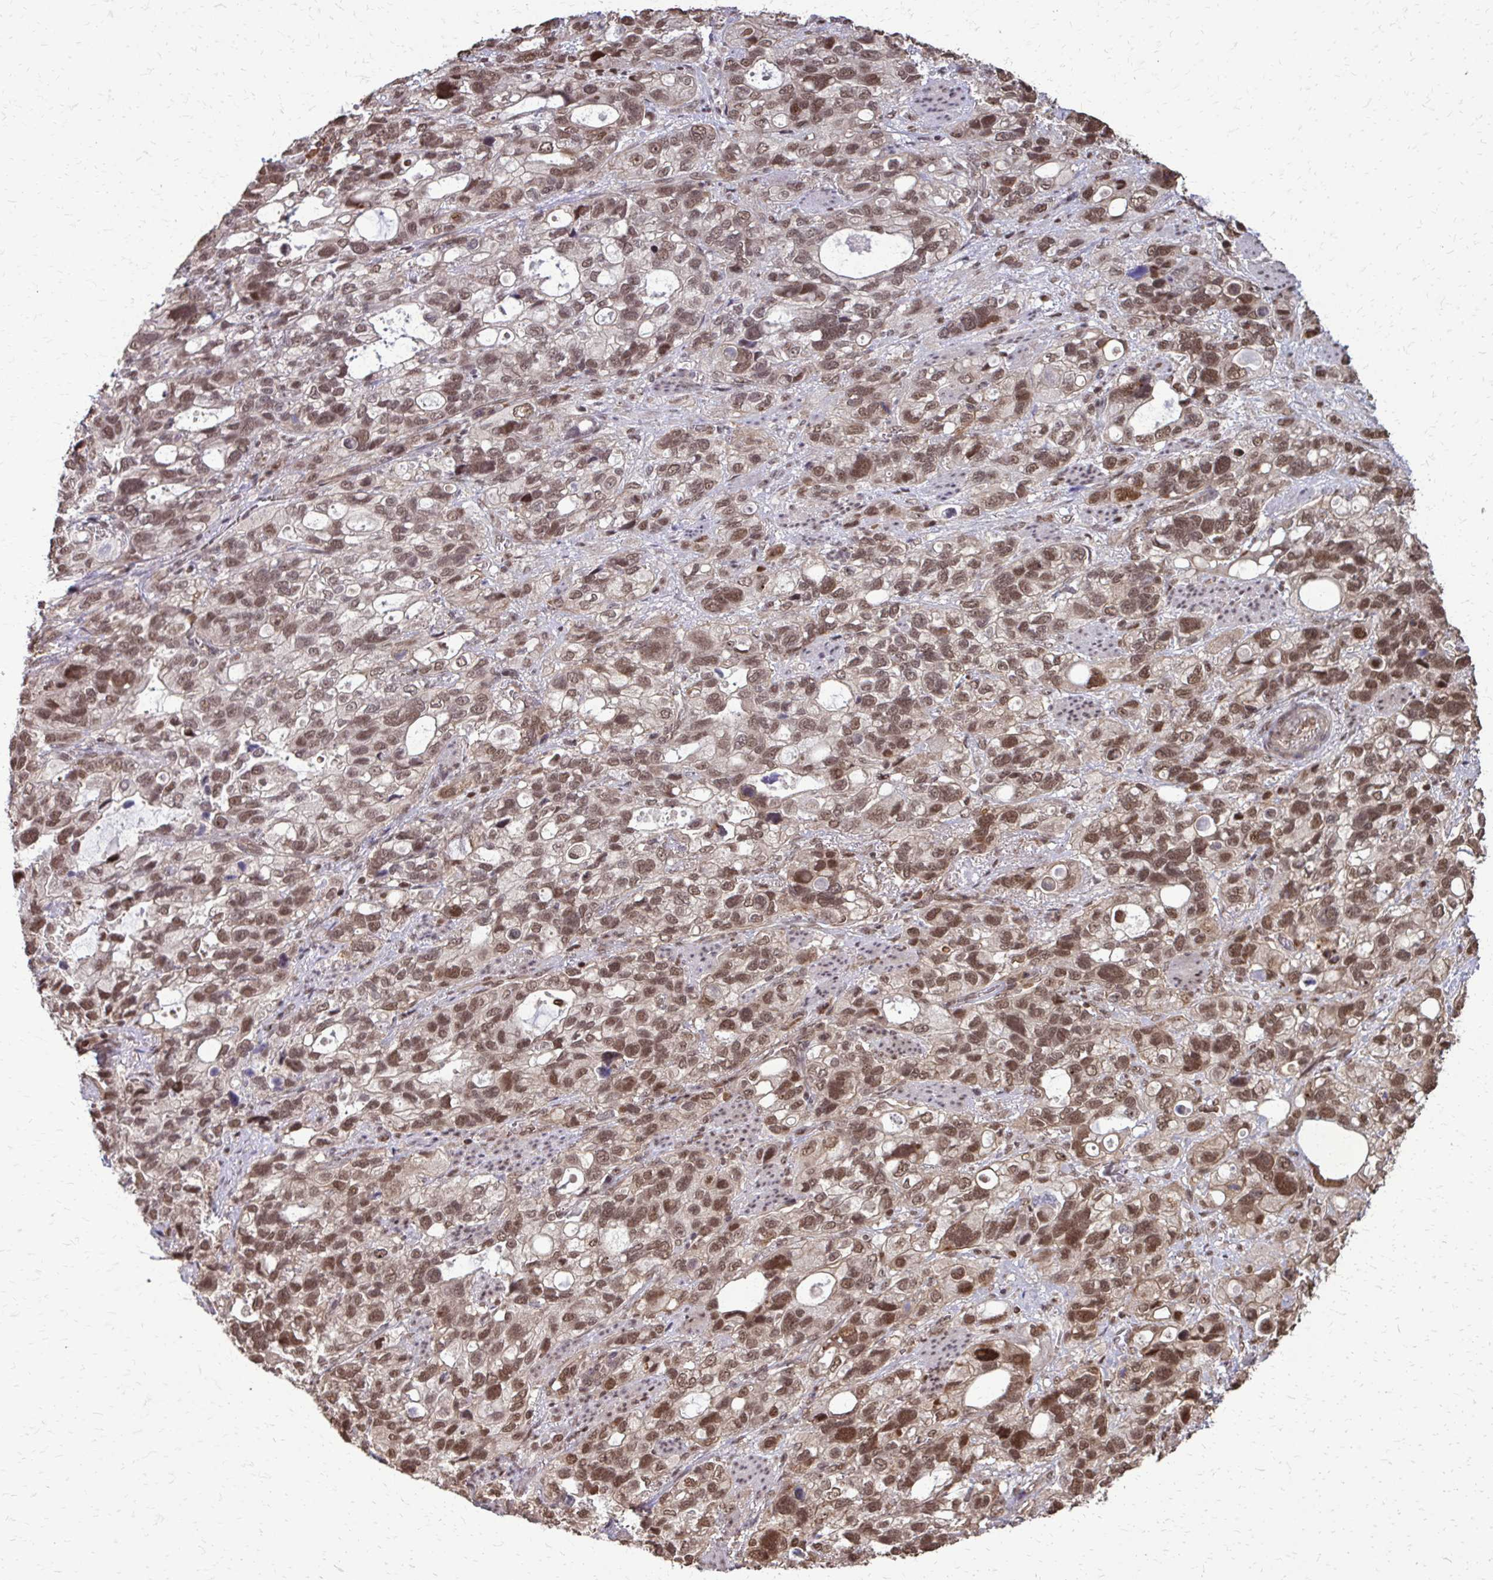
{"staining": {"intensity": "moderate", "quantity": ">75%", "location": "nuclear"}, "tissue": "stomach cancer", "cell_type": "Tumor cells", "image_type": "cancer", "snomed": [{"axis": "morphology", "description": "Adenocarcinoma, NOS"}, {"axis": "topography", "description": "Stomach, upper"}], "caption": "The photomicrograph exhibits a brown stain indicating the presence of a protein in the nuclear of tumor cells in adenocarcinoma (stomach).", "gene": "SS18", "patient": {"sex": "female", "age": 81}}